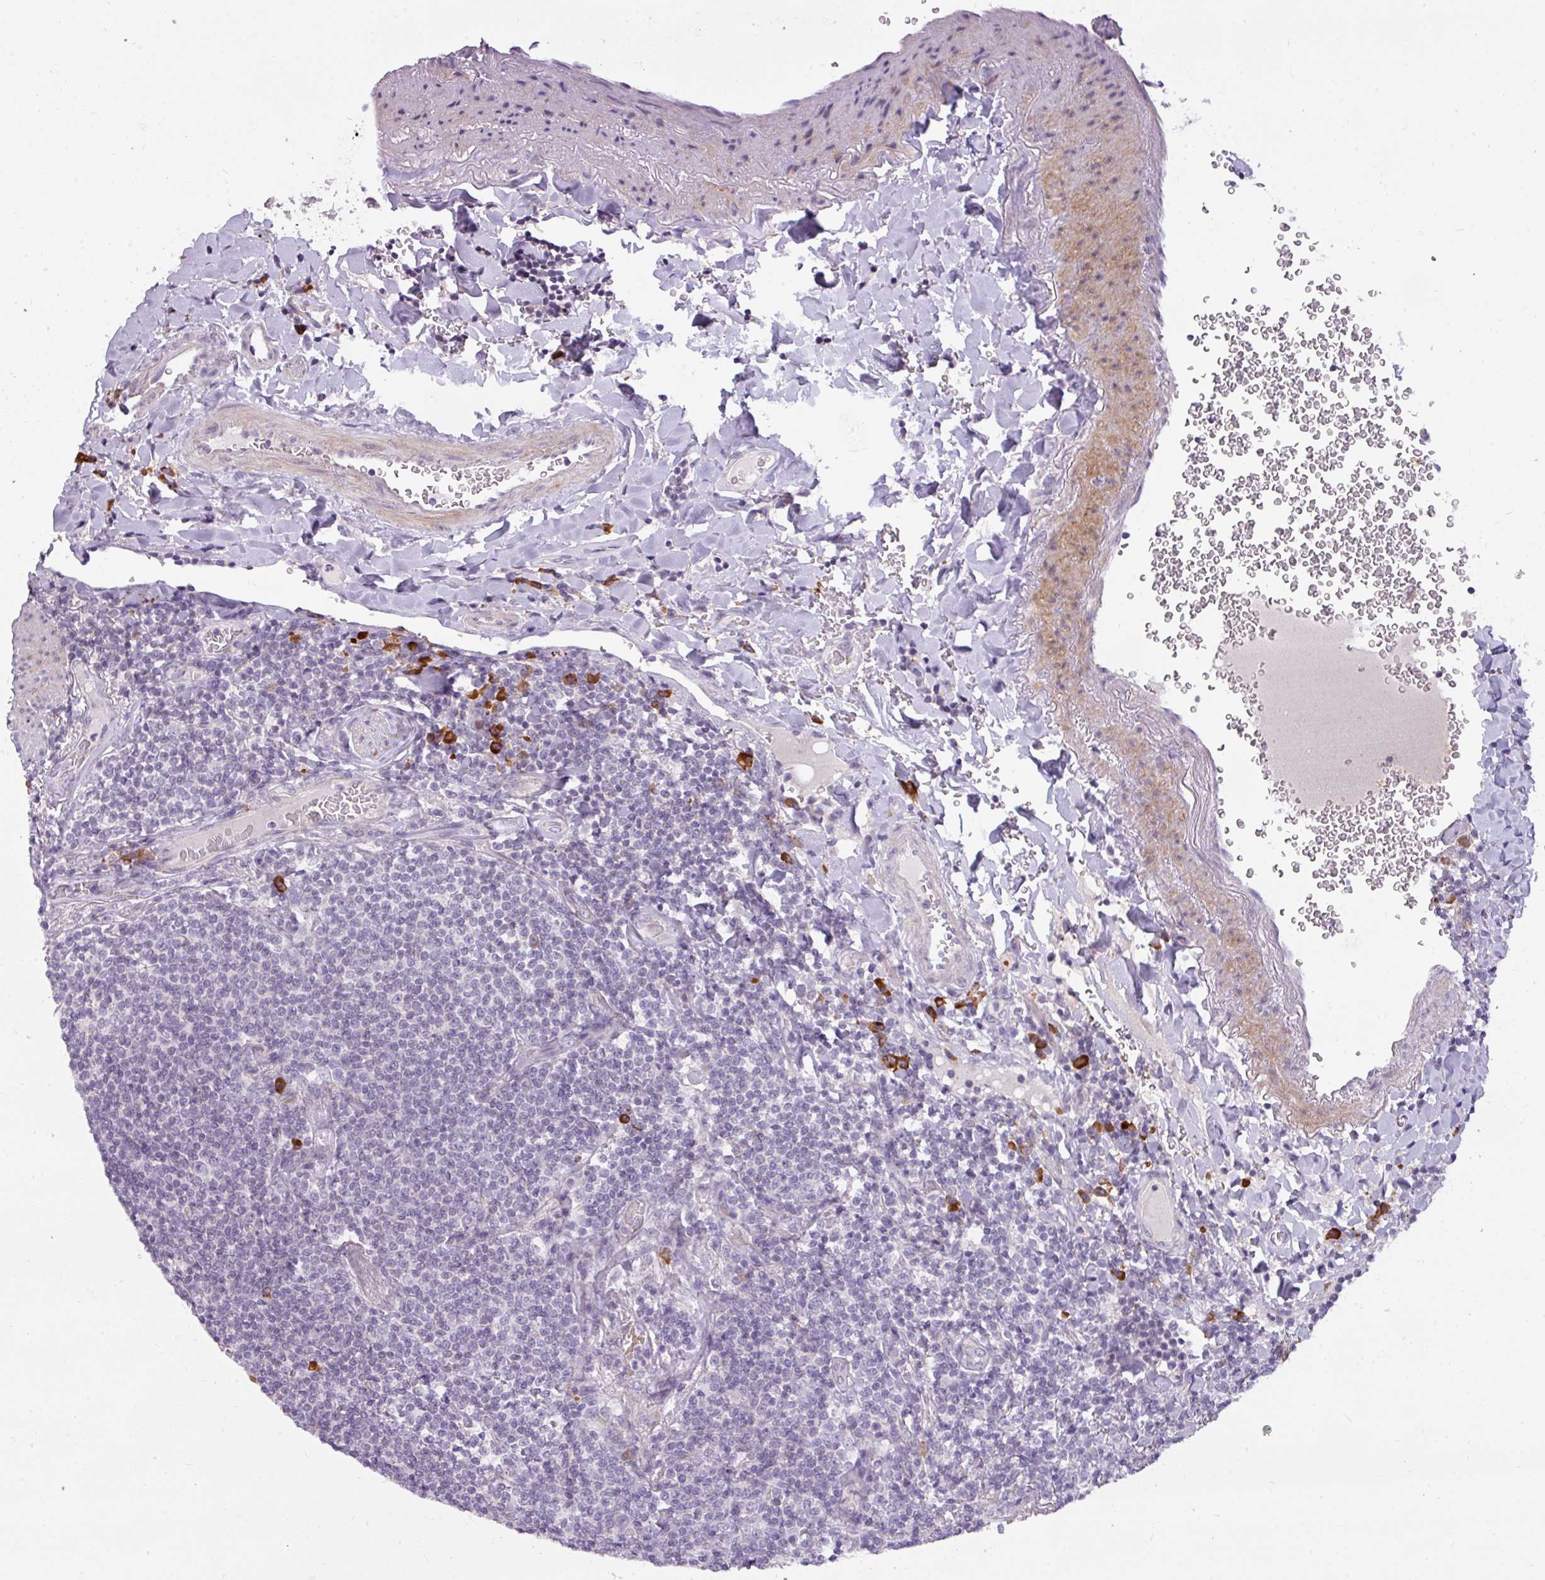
{"staining": {"intensity": "negative", "quantity": "none", "location": "none"}, "tissue": "lymphoma", "cell_type": "Tumor cells", "image_type": "cancer", "snomed": [{"axis": "morphology", "description": "Malignant lymphoma, non-Hodgkin's type, Low grade"}, {"axis": "topography", "description": "Lung"}], "caption": "High power microscopy histopathology image of an immunohistochemistry (IHC) histopathology image of lymphoma, revealing no significant staining in tumor cells. (Brightfield microscopy of DAB immunohistochemistry at high magnification).", "gene": "C2orf68", "patient": {"sex": "female", "age": 71}}